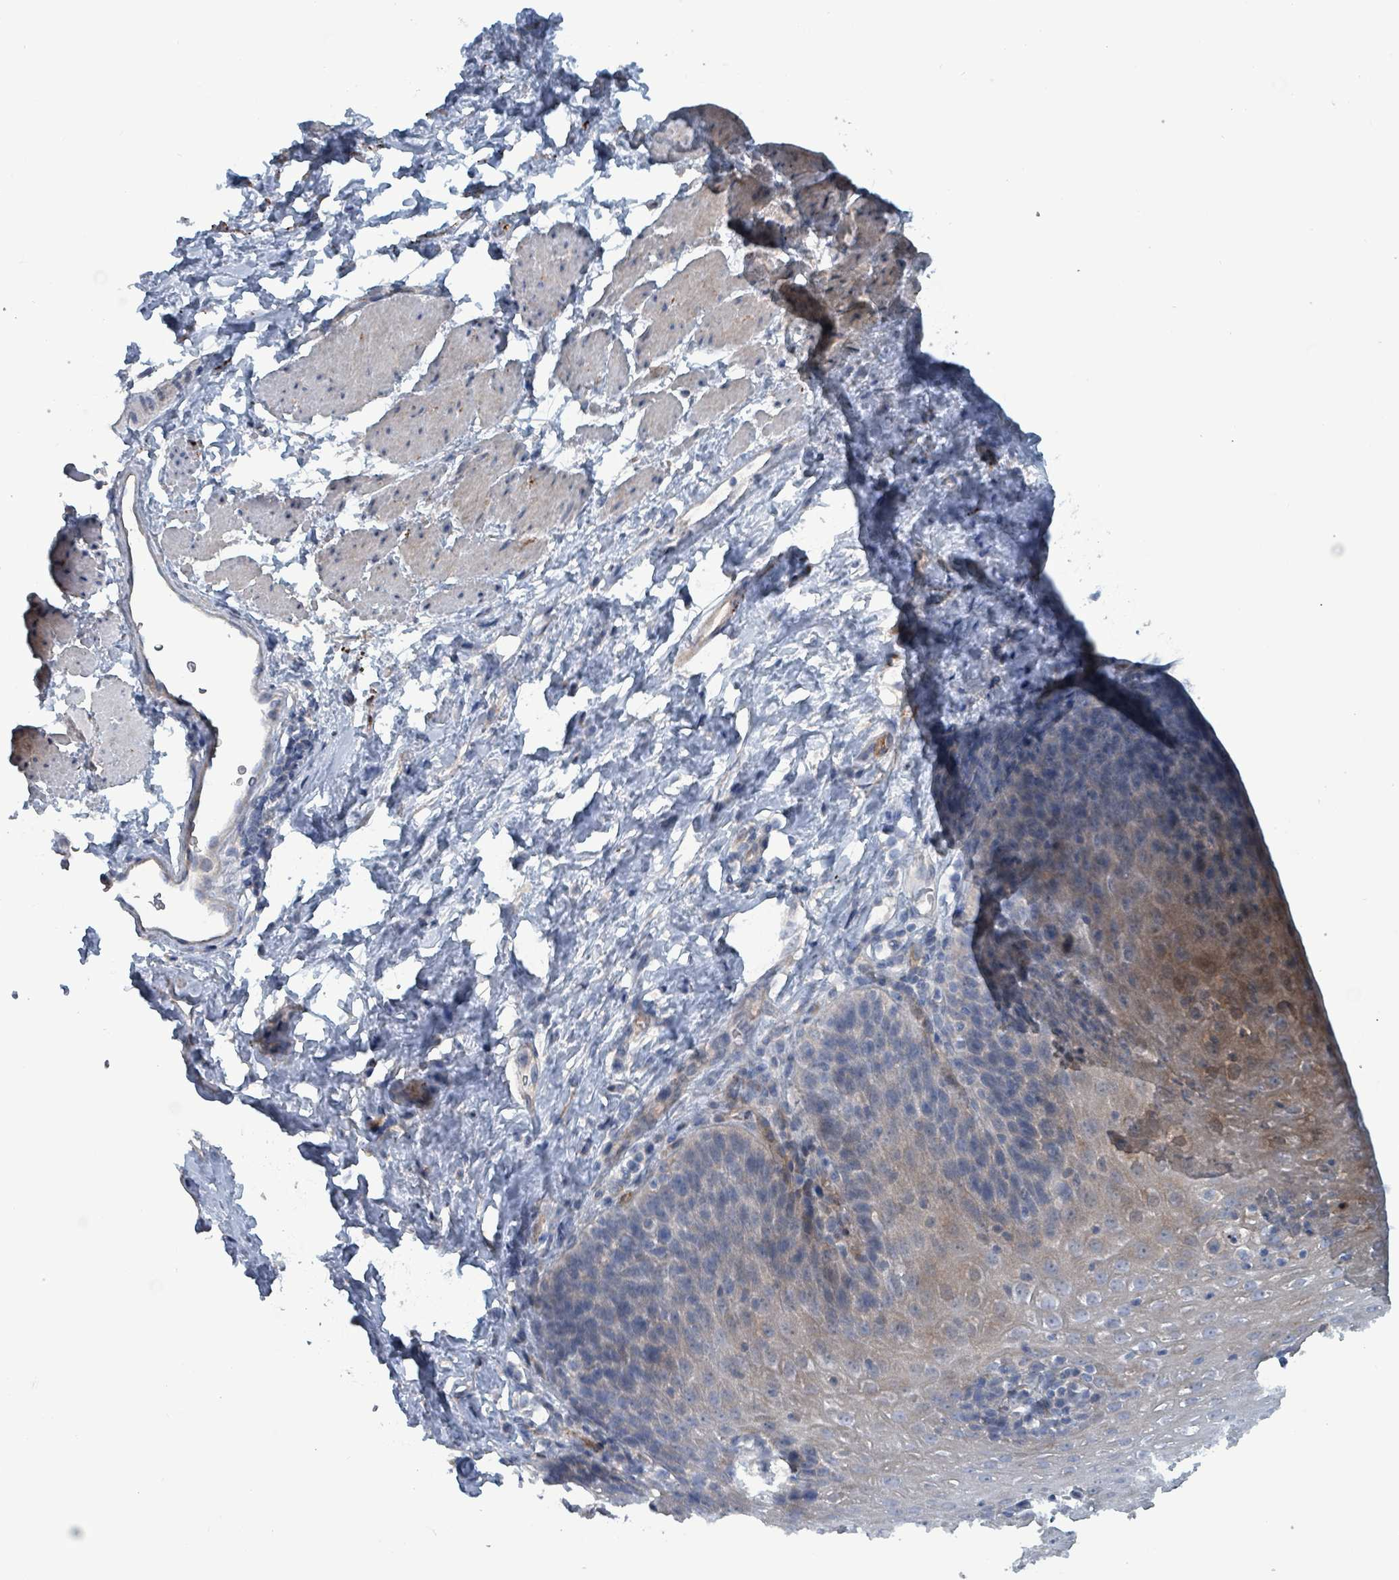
{"staining": {"intensity": "weak", "quantity": "<25%", "location": "cytoplasmic/membranous"}, "tissue": "esophagus", "cell_type": "Squamous epithelial cells", "image_type": "normal", "snomed": [{"axis": "morphology", "description": "Normal tissue, NOS"}, {"axis": "topography", "description": "Esophagus"}], "caption": "Protein analysis of normal esophagus reveals no significant positivity in squamous epithelial cells.", "gene": "TAAR5", "patient": {"sex": "female", "age": 61}}